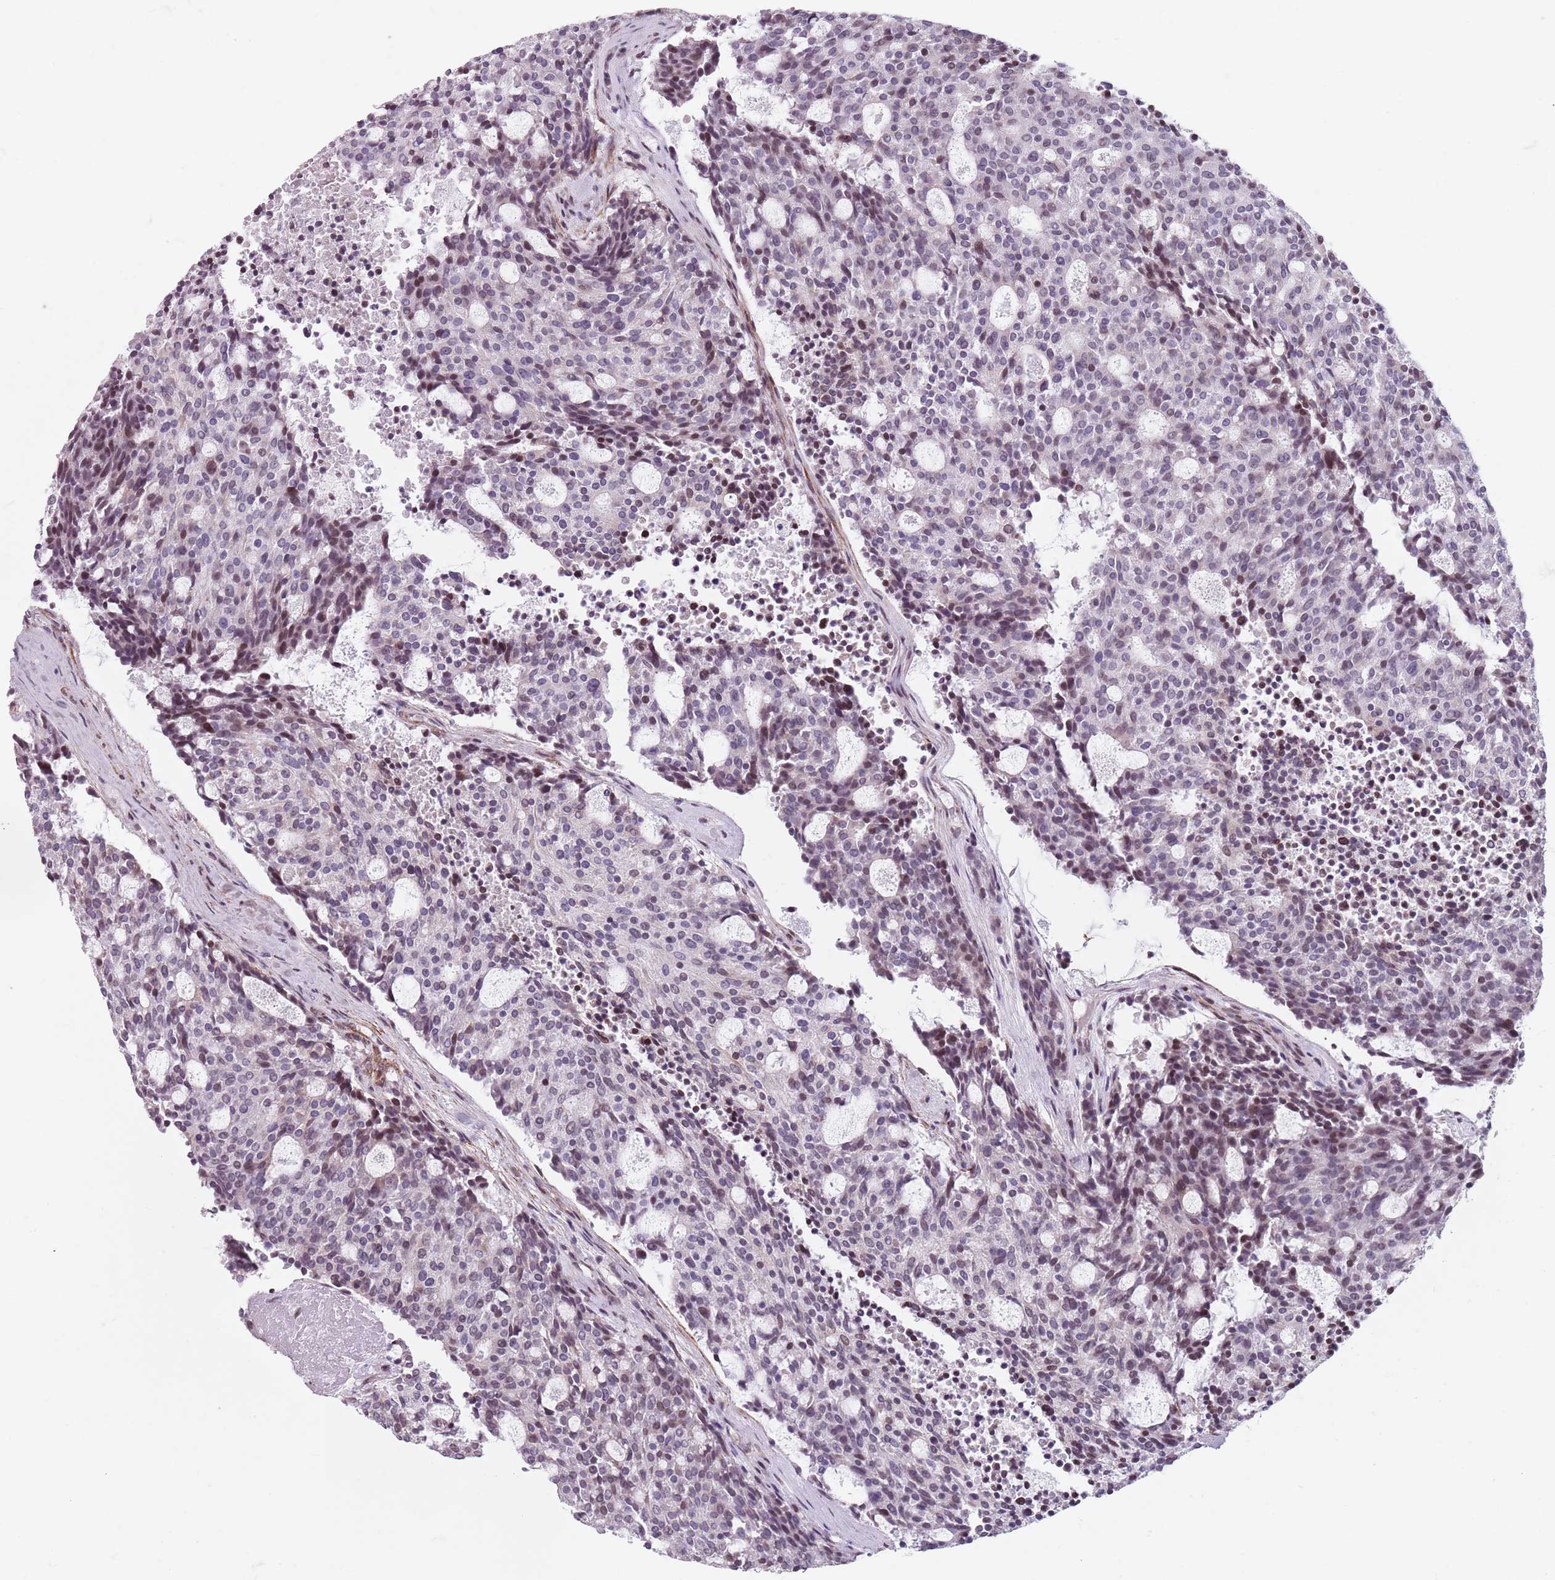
{"staining": {"intensity": "negative", "quantity": "none", "location": "none"}, "tissue": "carcinoid", "cell_type": "Tumor cells", "image_type": "cancer", "snomed": [{"axis": "morphology", "description": "Carcinoid, malignant, NOS"}, {"axis": "topography", "description": "Pancreas"}], "caption": "This is a image of immunohistochemistry (IHC) staining of carcinoid, which shows no staining in tumor cells.", "gene": "TMC4", "patient": {"sex": "female", "age": 54}}